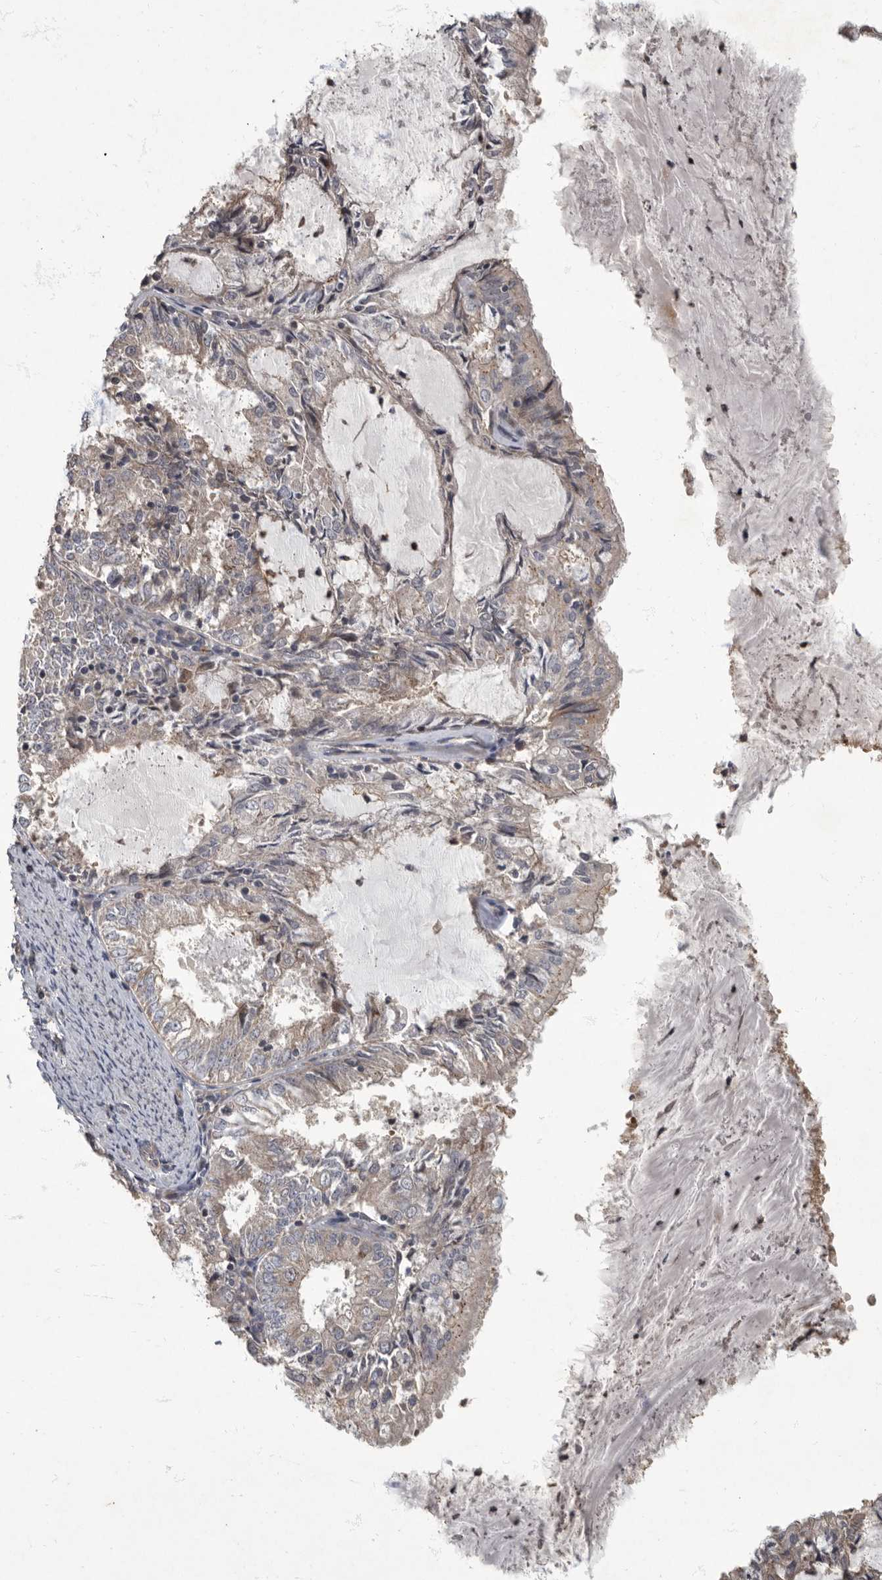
{"staining": {"intensity": "weak", "quantity": "<25%", "location": "cytoplasmic/membranous"}, "tissue": "endometrial cancer", "cell_type": "Tumor cells", "image_type": "cancer", "snomed": [{"axis": "morphology", "description": "Adenocarcinoma, NOS"}, {"axis": "topography", "description": "Endometrium"}], "caption": "Adenocarcinoma (endometrial) stained for a protein using immunohistochemistry reveals no positivity tumor cells.", "gene": "IQCK", "patient": {"sex": "female", "age": 57}}